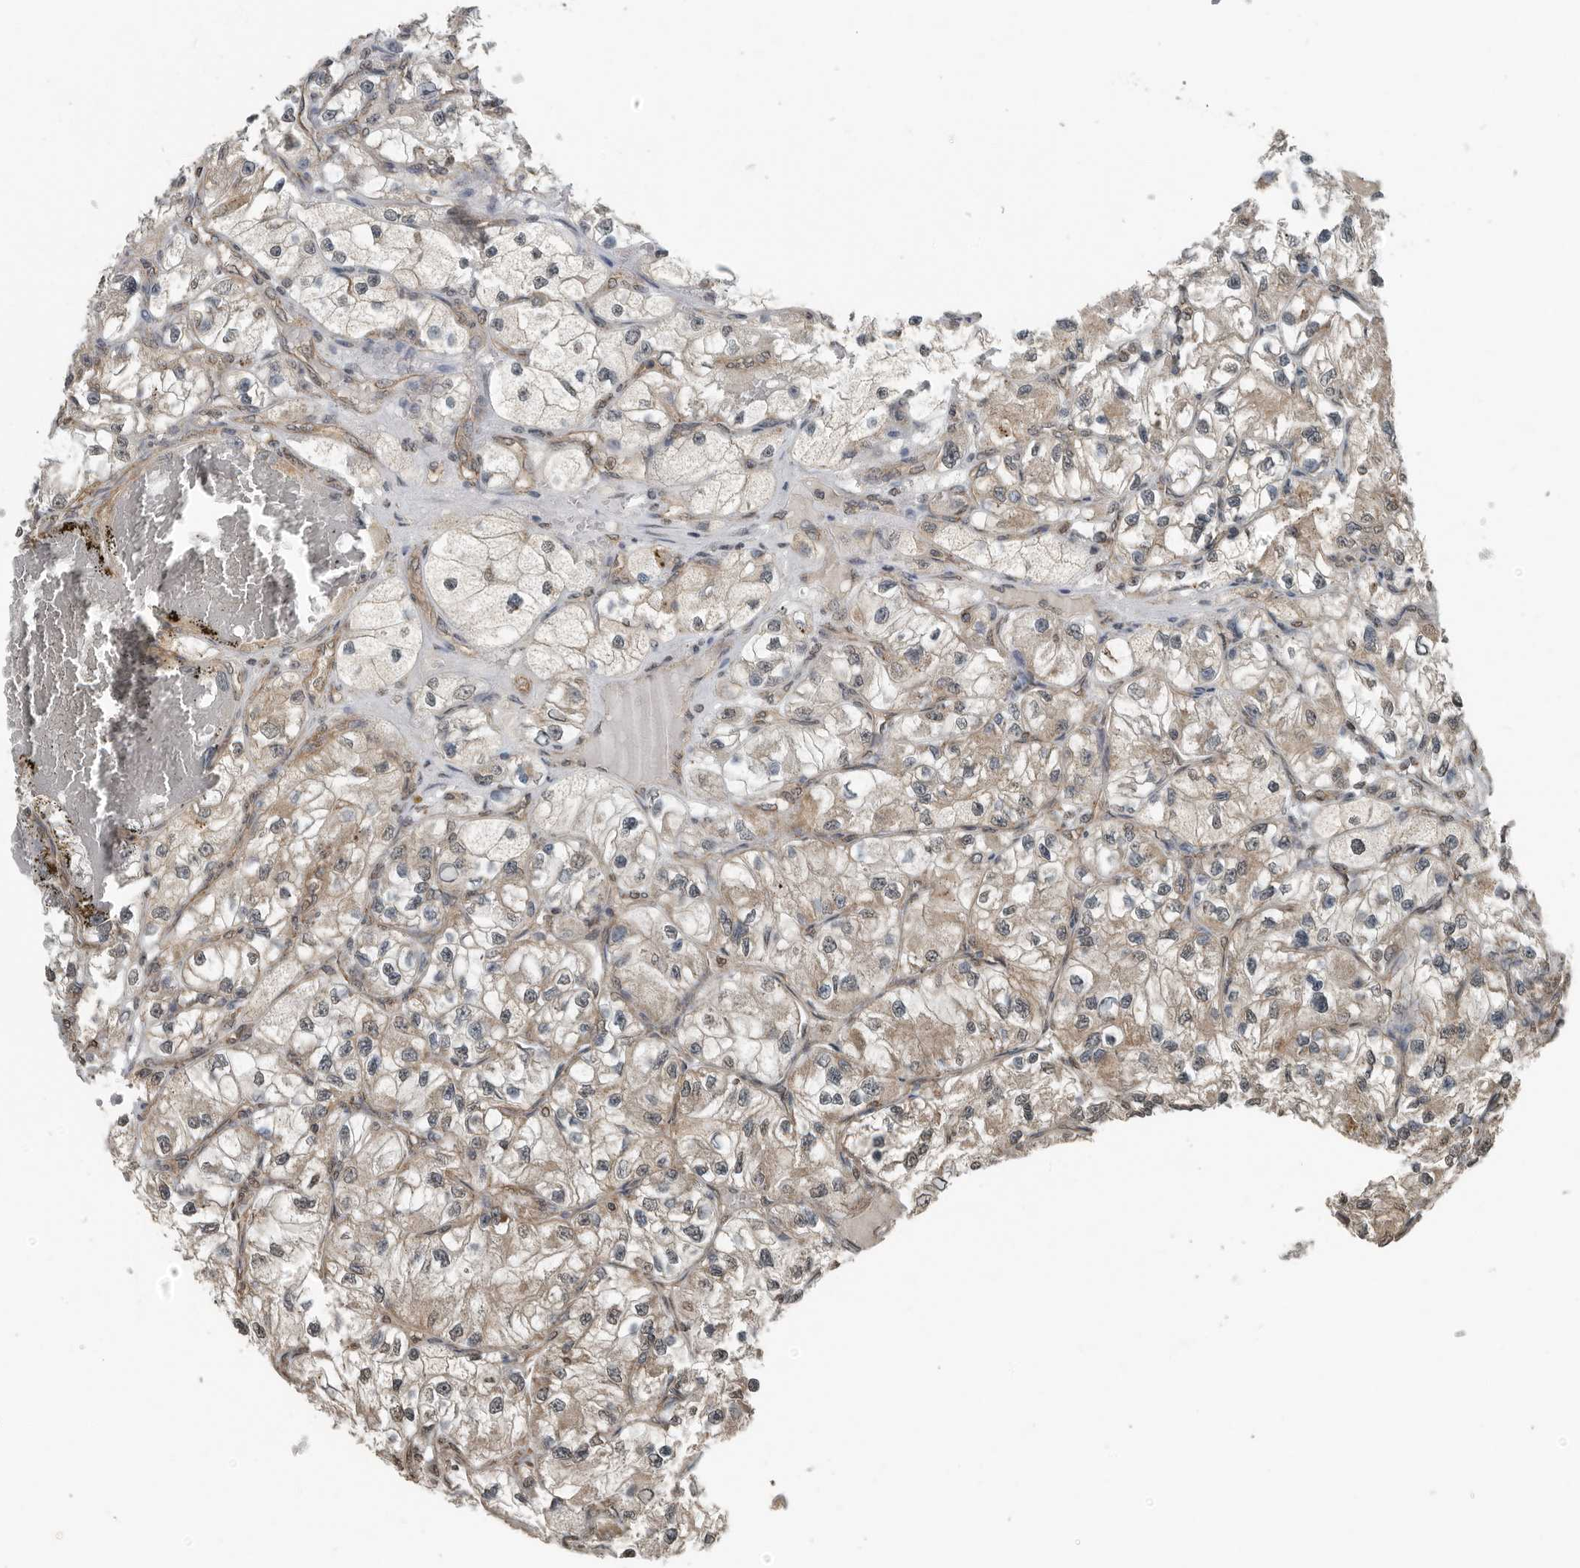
{"staining": {"intensity": "weak", "quantity": ">75%", "location": "cytoplasmic/membranous"}, "tissue": "renal cancer", "cell_type": "Tumor cells", "image_type": "cancer", "snomed": [{"axis": "morphology", "description": "Adenocarcinoma, NOS"}, {"axis": "topography", "description": "Kidney"}], "caption": "Immunohistochemistry histopathology image of human renal cancer stained for a protein (brown), which displays low levels of weak cytoplasmic/membranous expression in approximately >75% of tumor cells.", "gene": "AFAP1", "patient": {"sex": "female", "age": 57}}